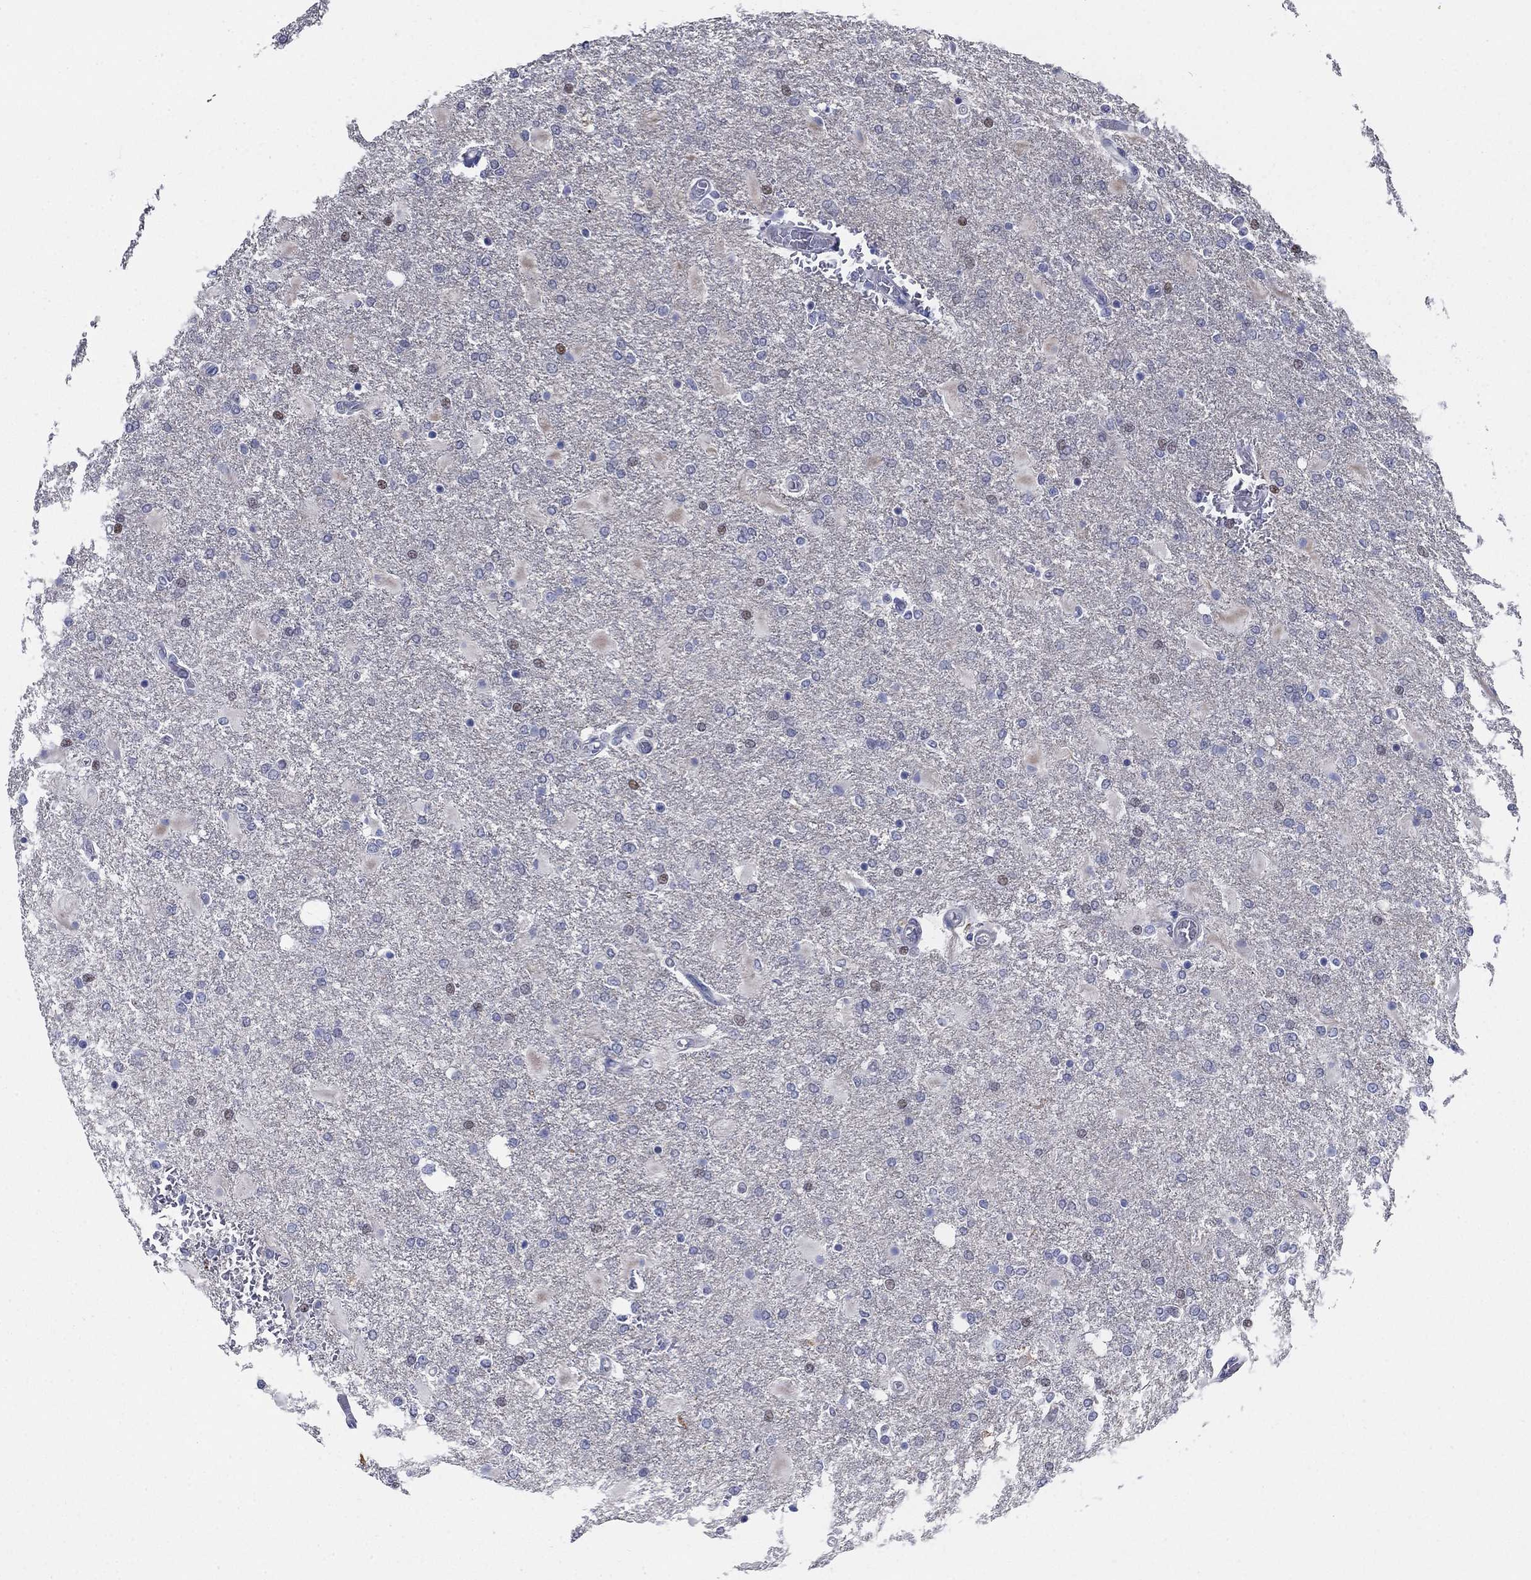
{"staining": {"intensity": "weak", "quantity": "<25%", "location": "nuclear"}, "tissue": "glioma", "cell_type": "Tumor cells", "image_type": "cancer", "snomed": [{"axis": "morphology", "description": "Glioma, malignant, High grade"}, {"axis": "topography", "description": "Cerebral cortex"}], "caption": "Immunohistochemistry (IHC) of high-grade glioma (malignant) shows no positivity in tumor cells.", "gene": "MYO3A", "patient": {"sex": "male", "age": 79}}